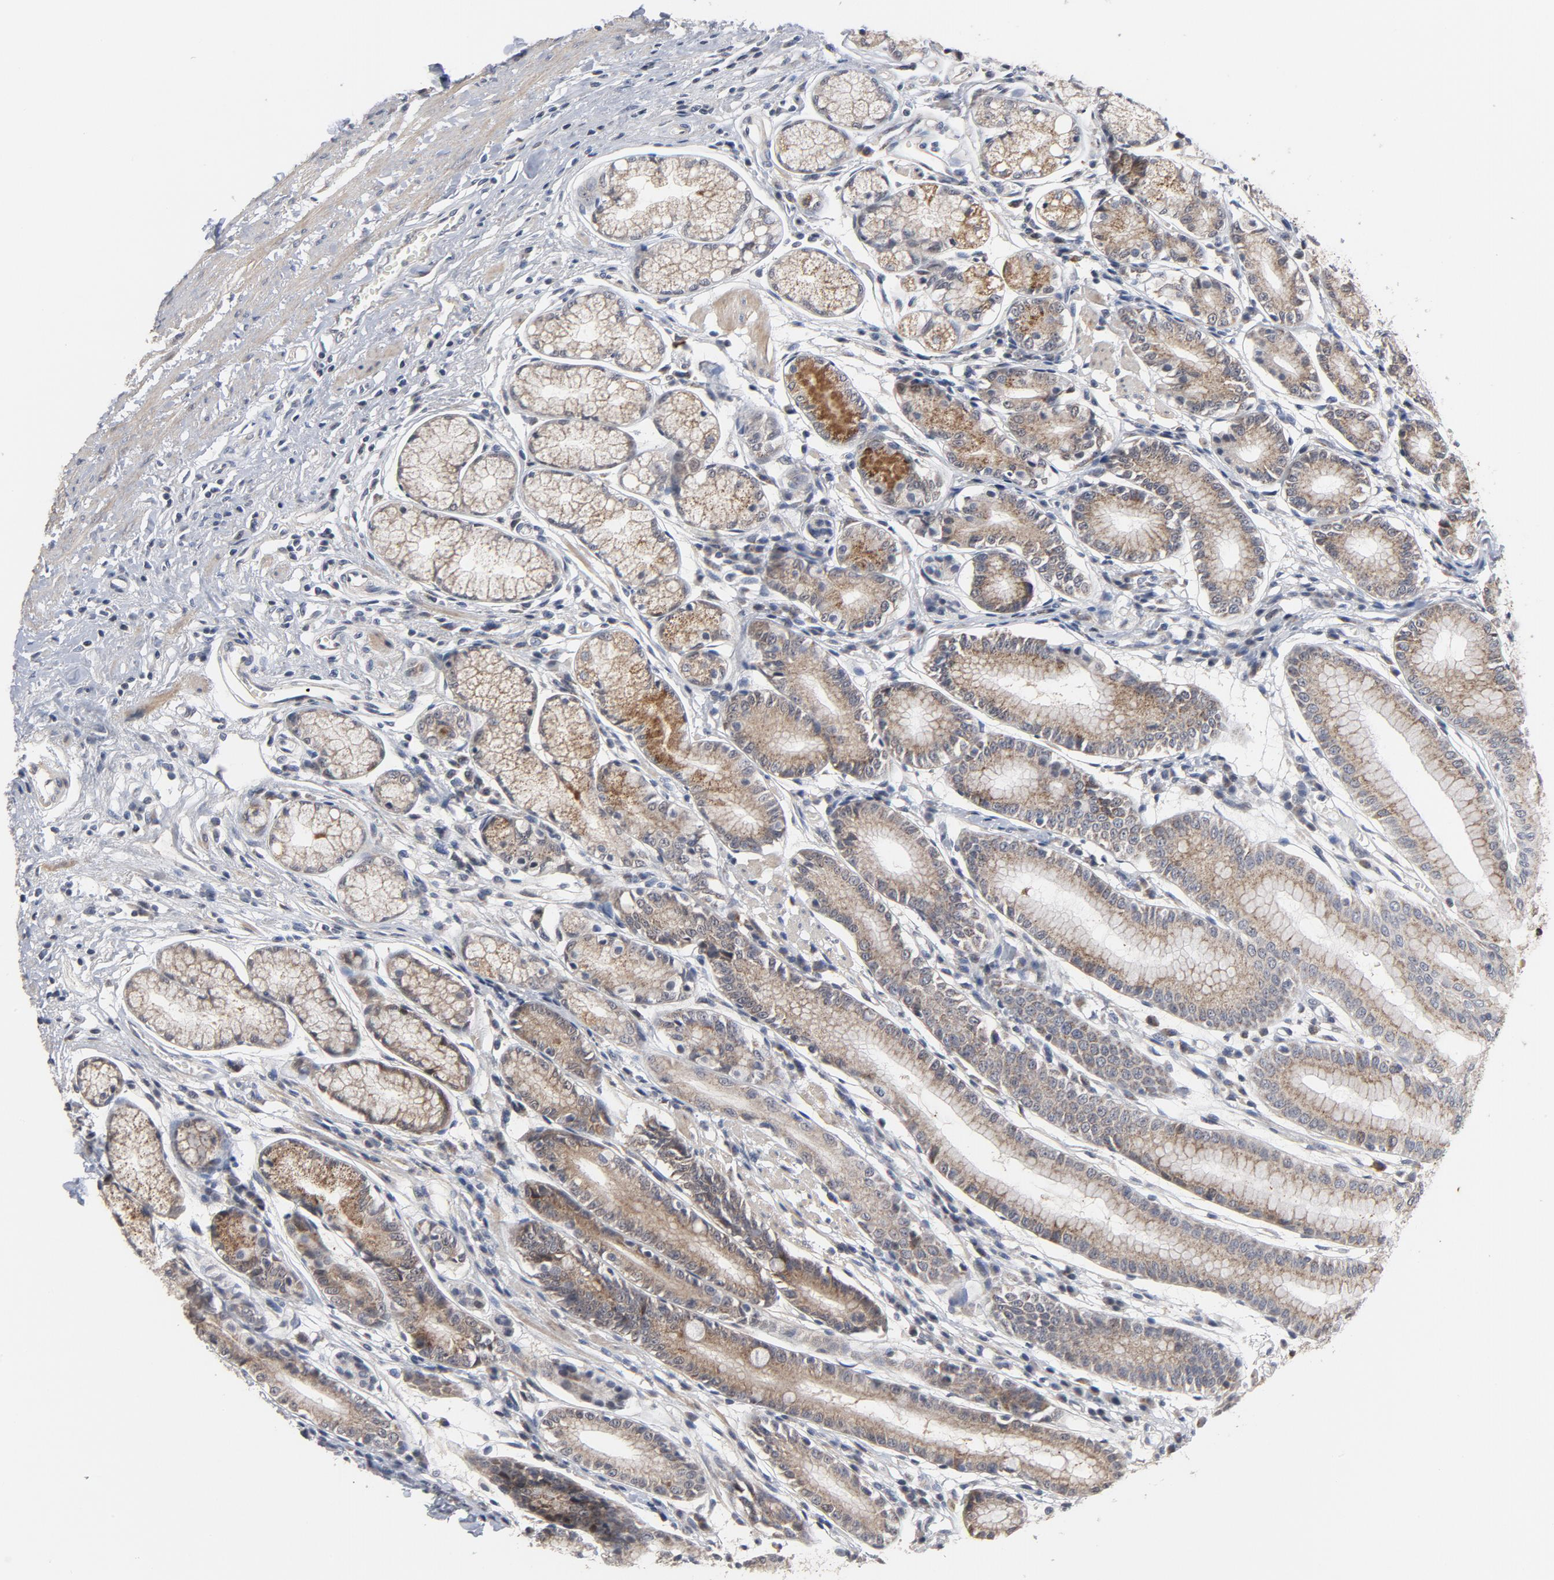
{"staining": {"intensity": "moderate", "quantity": ">75%", "location": "cytoplasmic/membranous"}, "tissue": "stomach", "cell_type": "Glandular cells", "image_type": "normal", "snomed": [{"axis": "morphology", "description": "Normal tissue, NOS"}, {"axis": "morphology", "description": "Inflammation, NOS"}, {"axis": "topography", "description": "Stomach, lower"}], "caption": "Glandular cells demonstrate medium levels of moderate cytoplasmic/membranous positivity in about >75% of cells in benign stomach.", "gene": "PPP1R1B", "patient": {"sex": "male", "age": 59}}